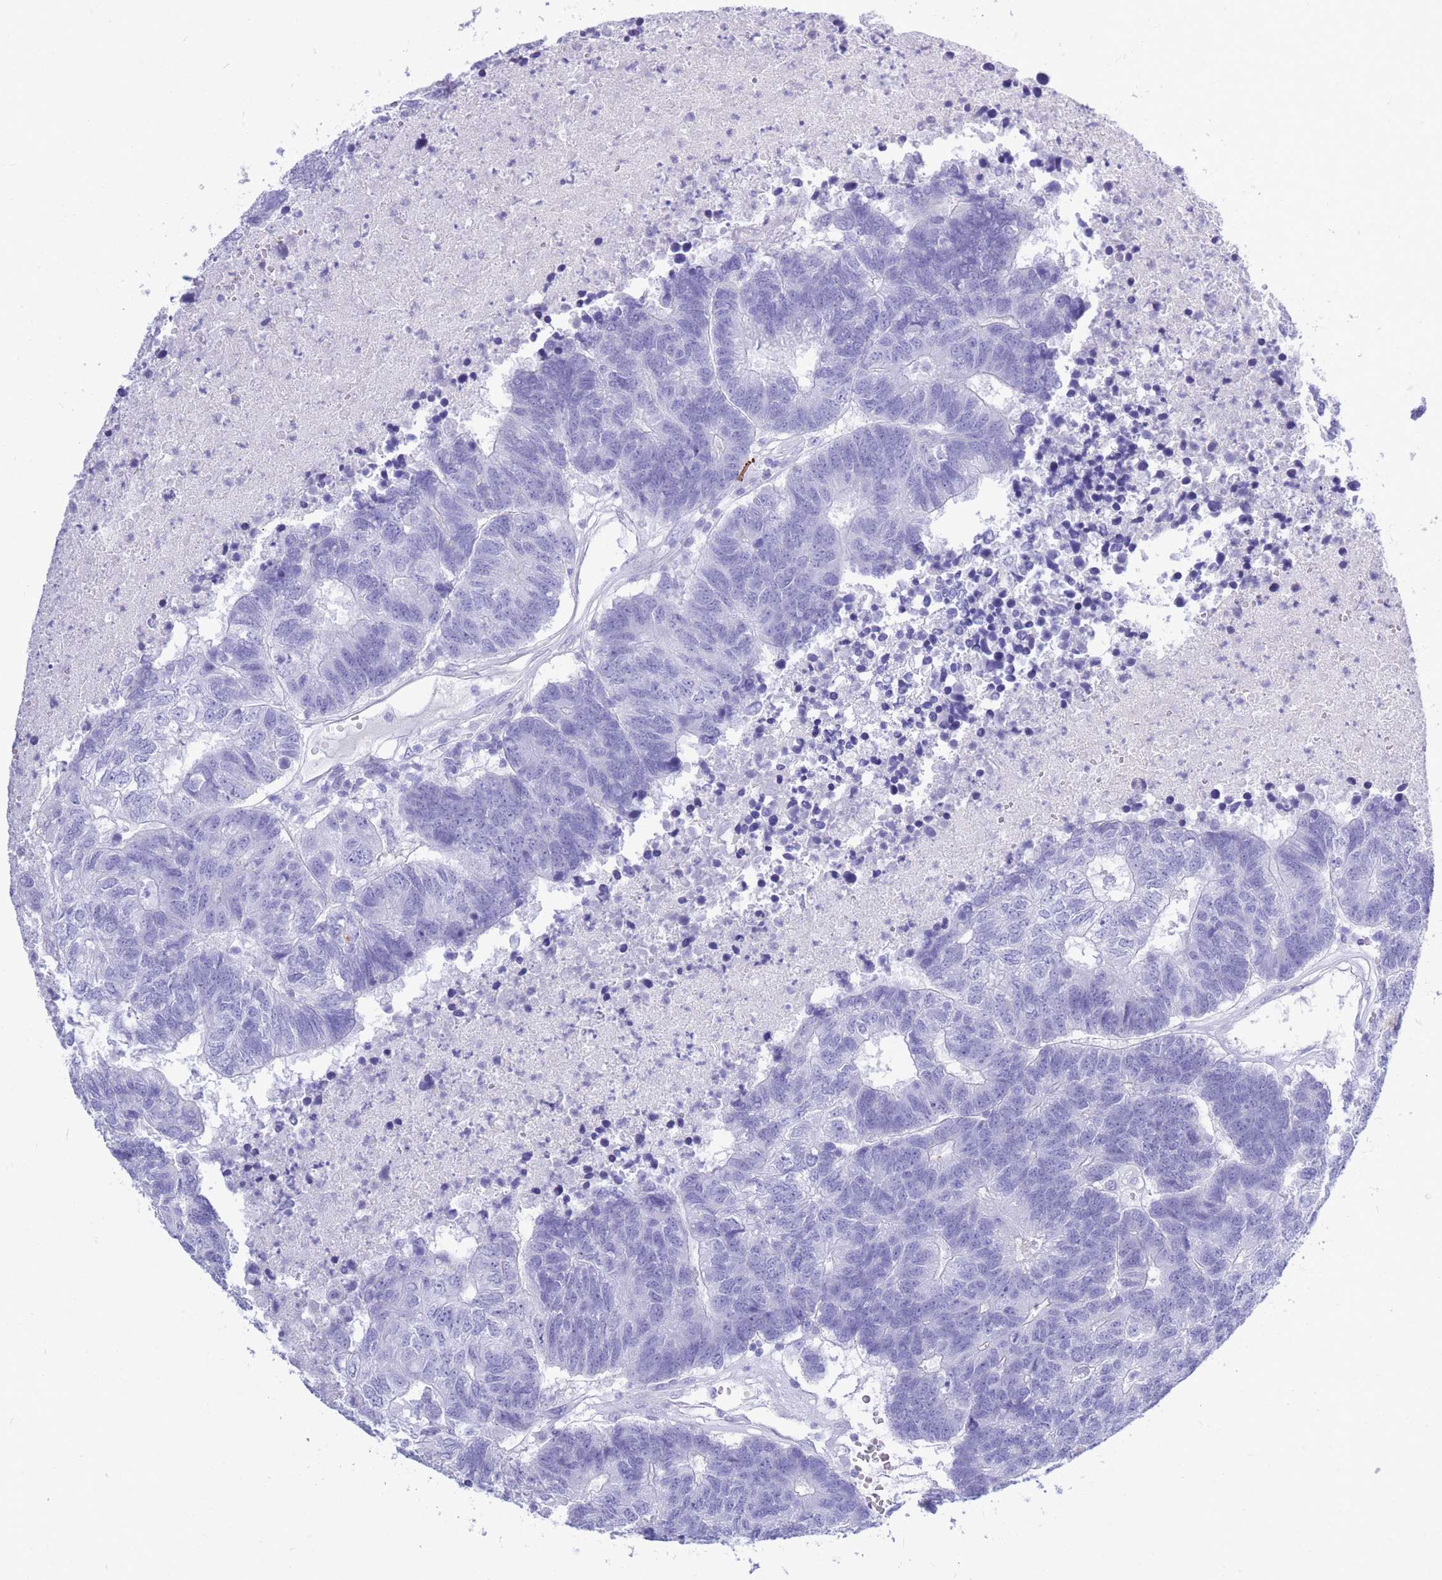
{"staining": {"intensity": "negative", "quantity": "none", "location": "none"}, "tissue": "colorectal cancer", "cell_type": "Tumor cells", "image_type": "cancer", "snomed": [{"axis": "morphology", "description": "Adenocarcinoma, NOS"}, {"axis": "topography", "description": "Colon"}], "caption": "Immunohistochemistry micrograph of neoplastic tissue: adenocarcinoma (colorectal) stained with DAB exhibits no significant protein expression in tumor cells.", "gene": "ZFP62", "patient": {"sex": "female", "age": 48}}